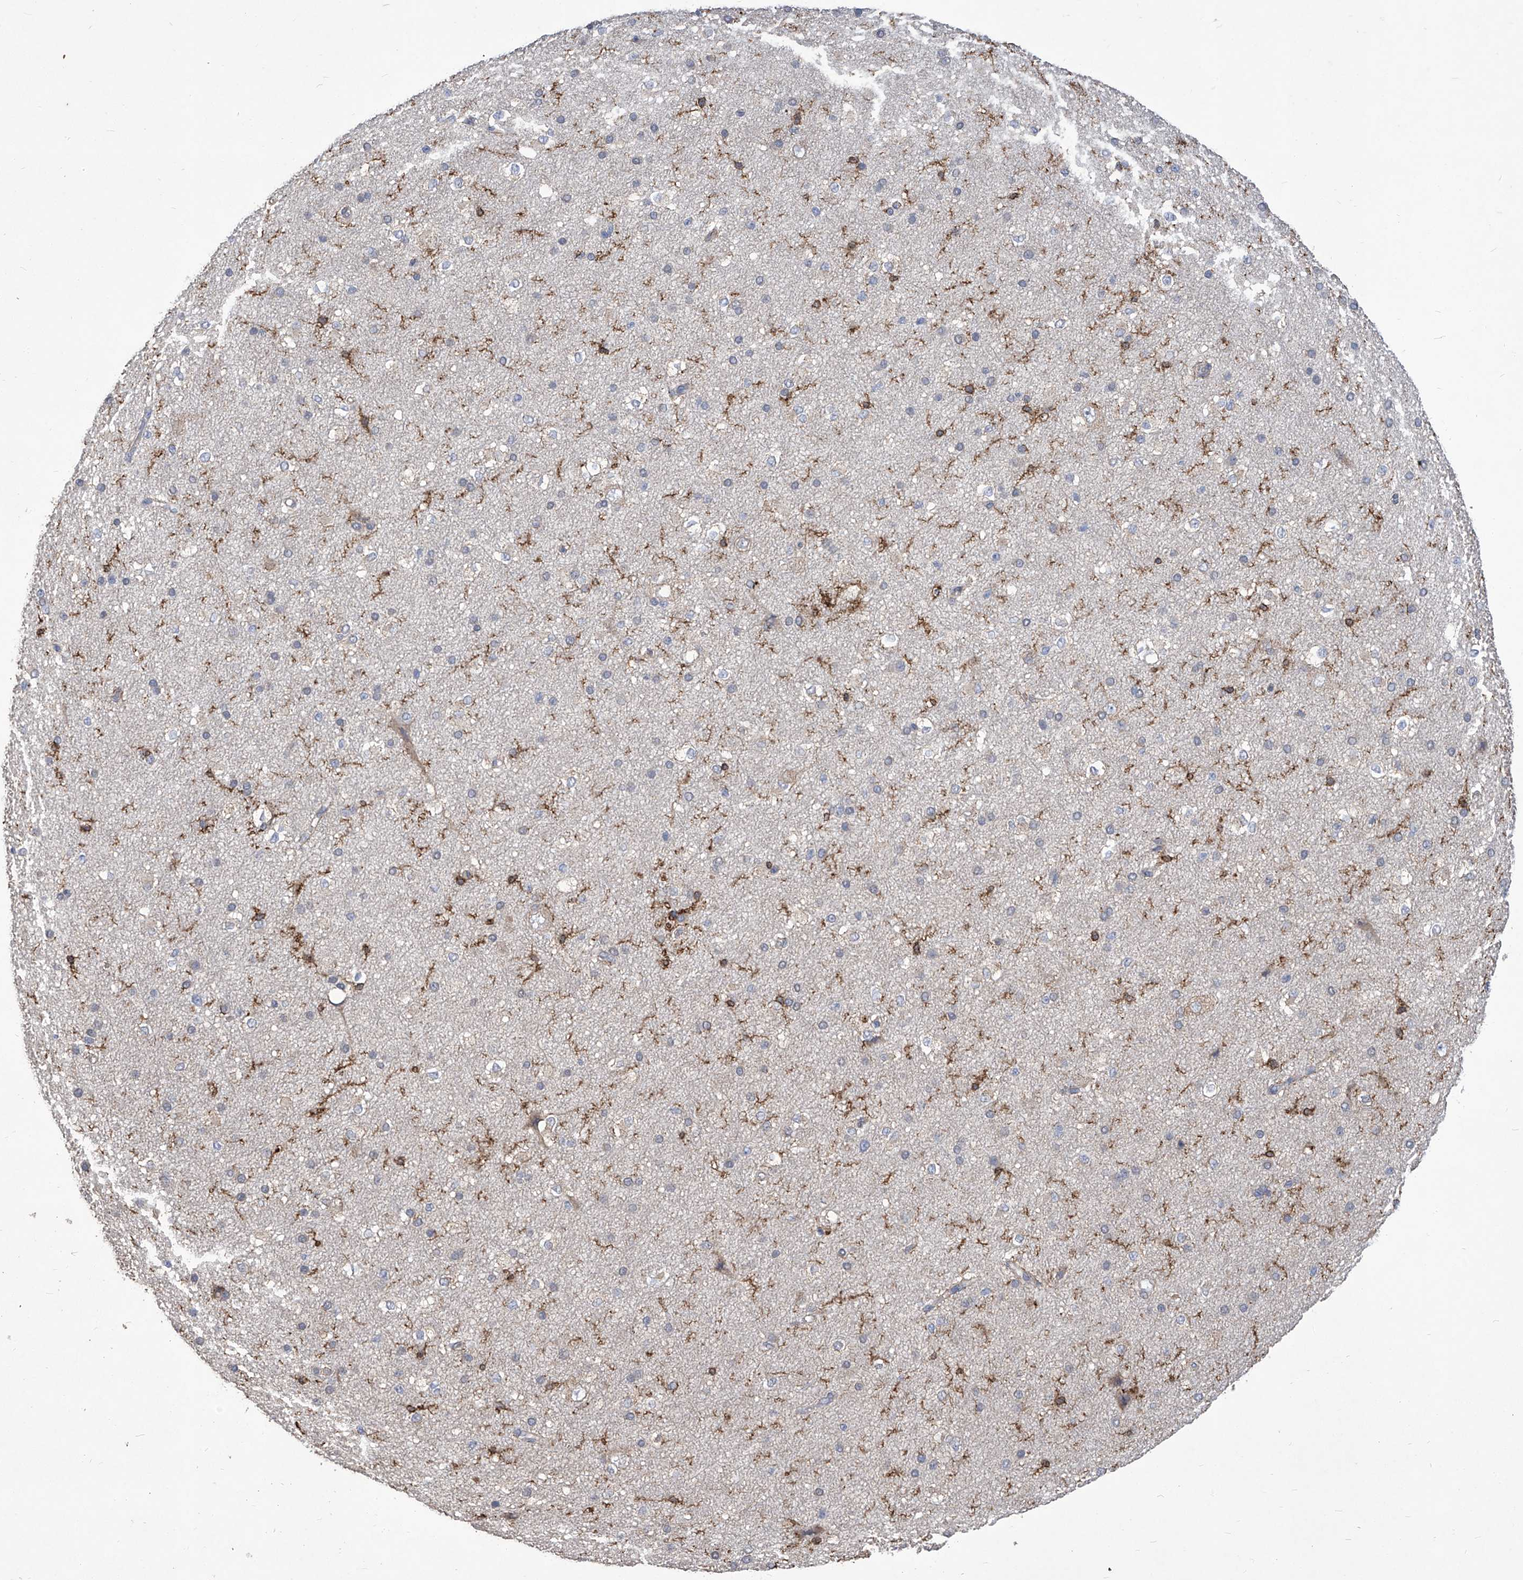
{"staining": {"intensity": "negative", "quantity": "none", "location": "none"}, "tissue": "cerebral cortex", "cell_type": "Endothelial cells", "image_type": "normal", "snomed": [{"axis": "morphology", "description": "Normal tissue, NOS"}, {"axis": "morphology", "description": "Developmental malformation"}, {"axis": "topography", "description": "Cerebral cortex"}], "caption": "The immunohistochemistry micrograph has no significant staining in endothelial cells of cerebral cortex. (DAB immunohistochemistry (IHC) with hematoxylin counter stain).", "gene": "TXNIP", "patient": {"sex": "female", "age": 30}}